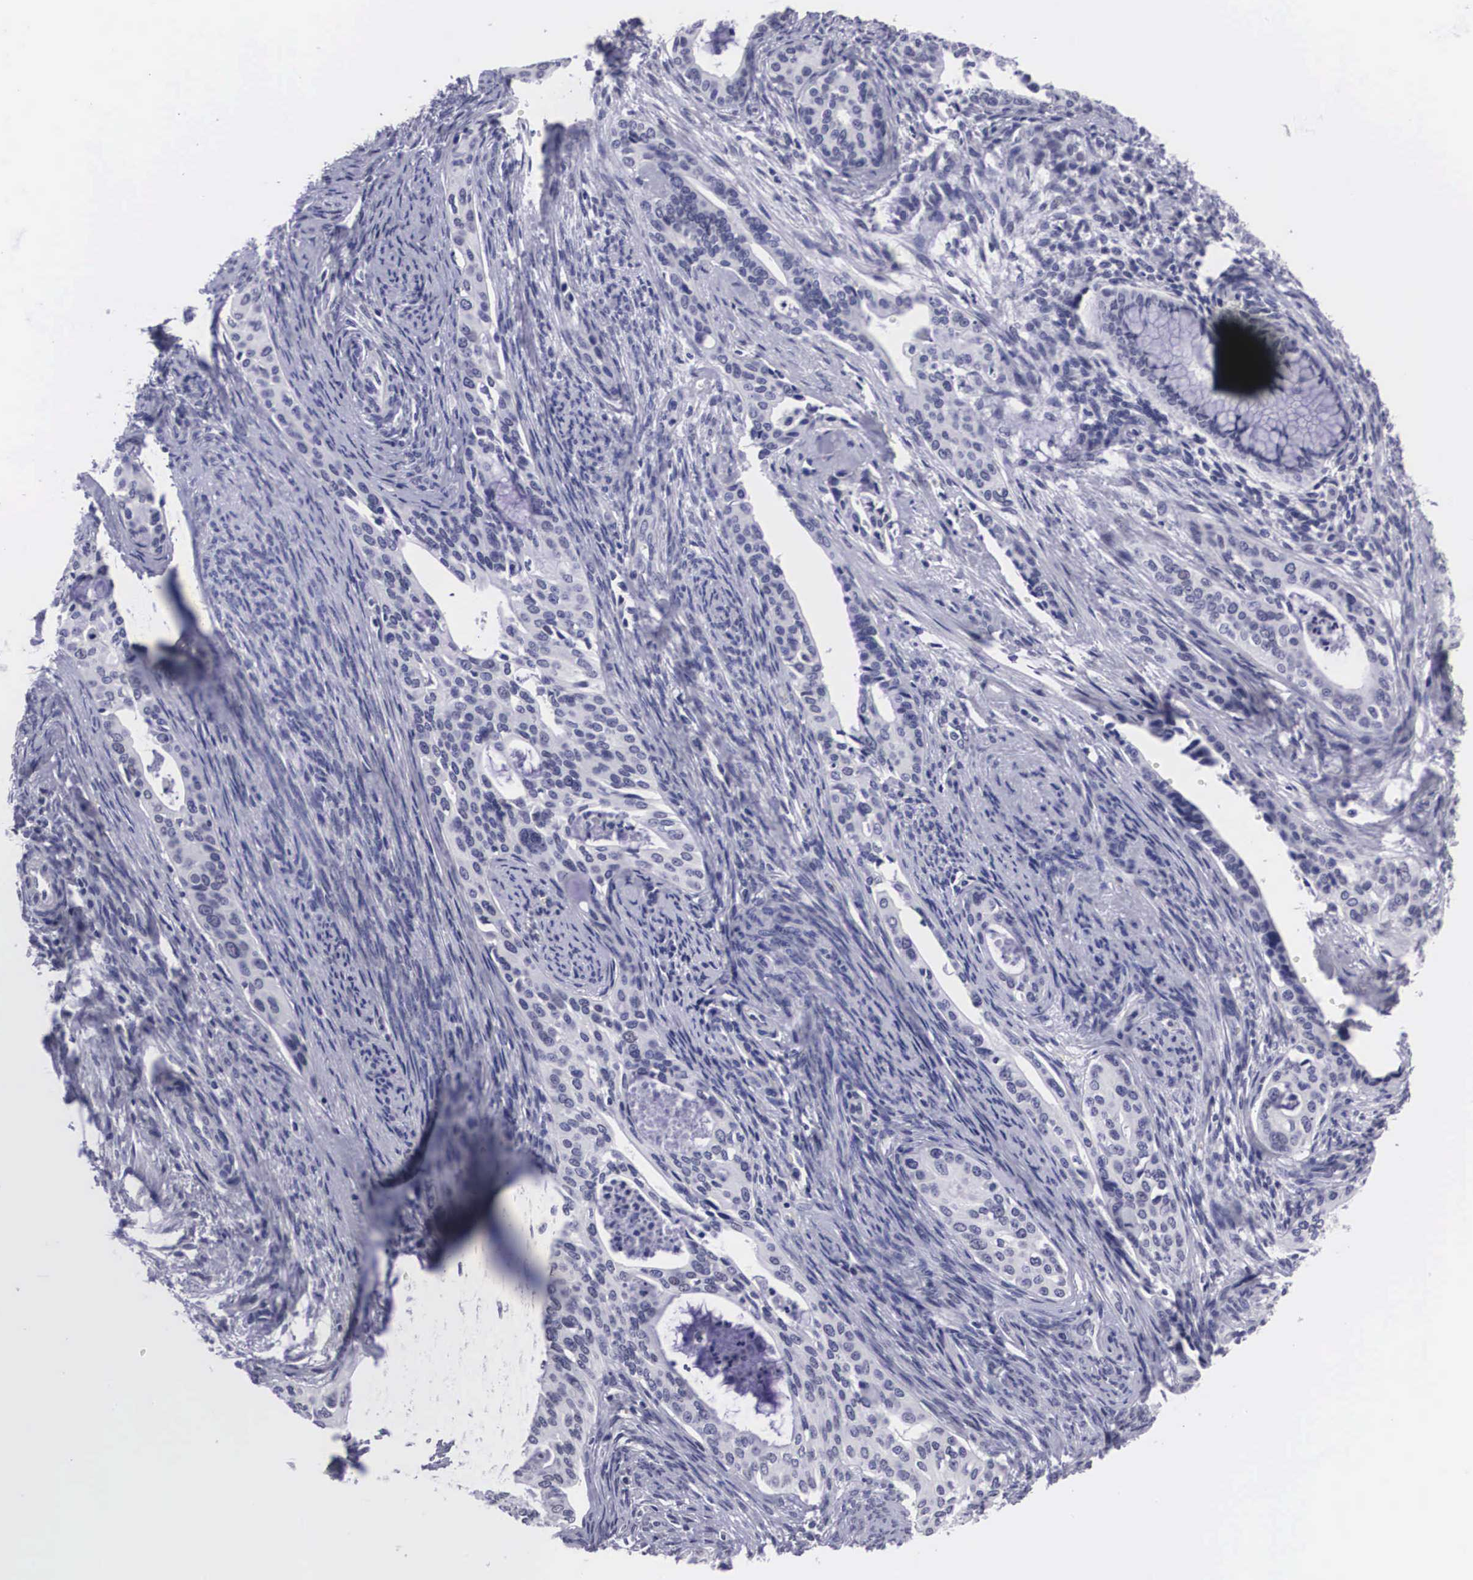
{"staining": {"intensity": "negative", "quantity": "none", "location": "none"}, "tissue": "cervical cancer", "cell_type": "Tumor cells", "image_type": "cancer", "snomed": [{"axis": "morphology", "description": "Squamous cell carcinoma, NOS"}, {"axis": "topography", "description": "Cervix"}], "caption": "This photomicrograph is of cervical cancer stained with IHC to label a protein in brown with the nuclei are counter-stained blue. There is no staining in tumor cells.", "gene": "C22orf31", "patient": {"sex": "female", "age": 34}}